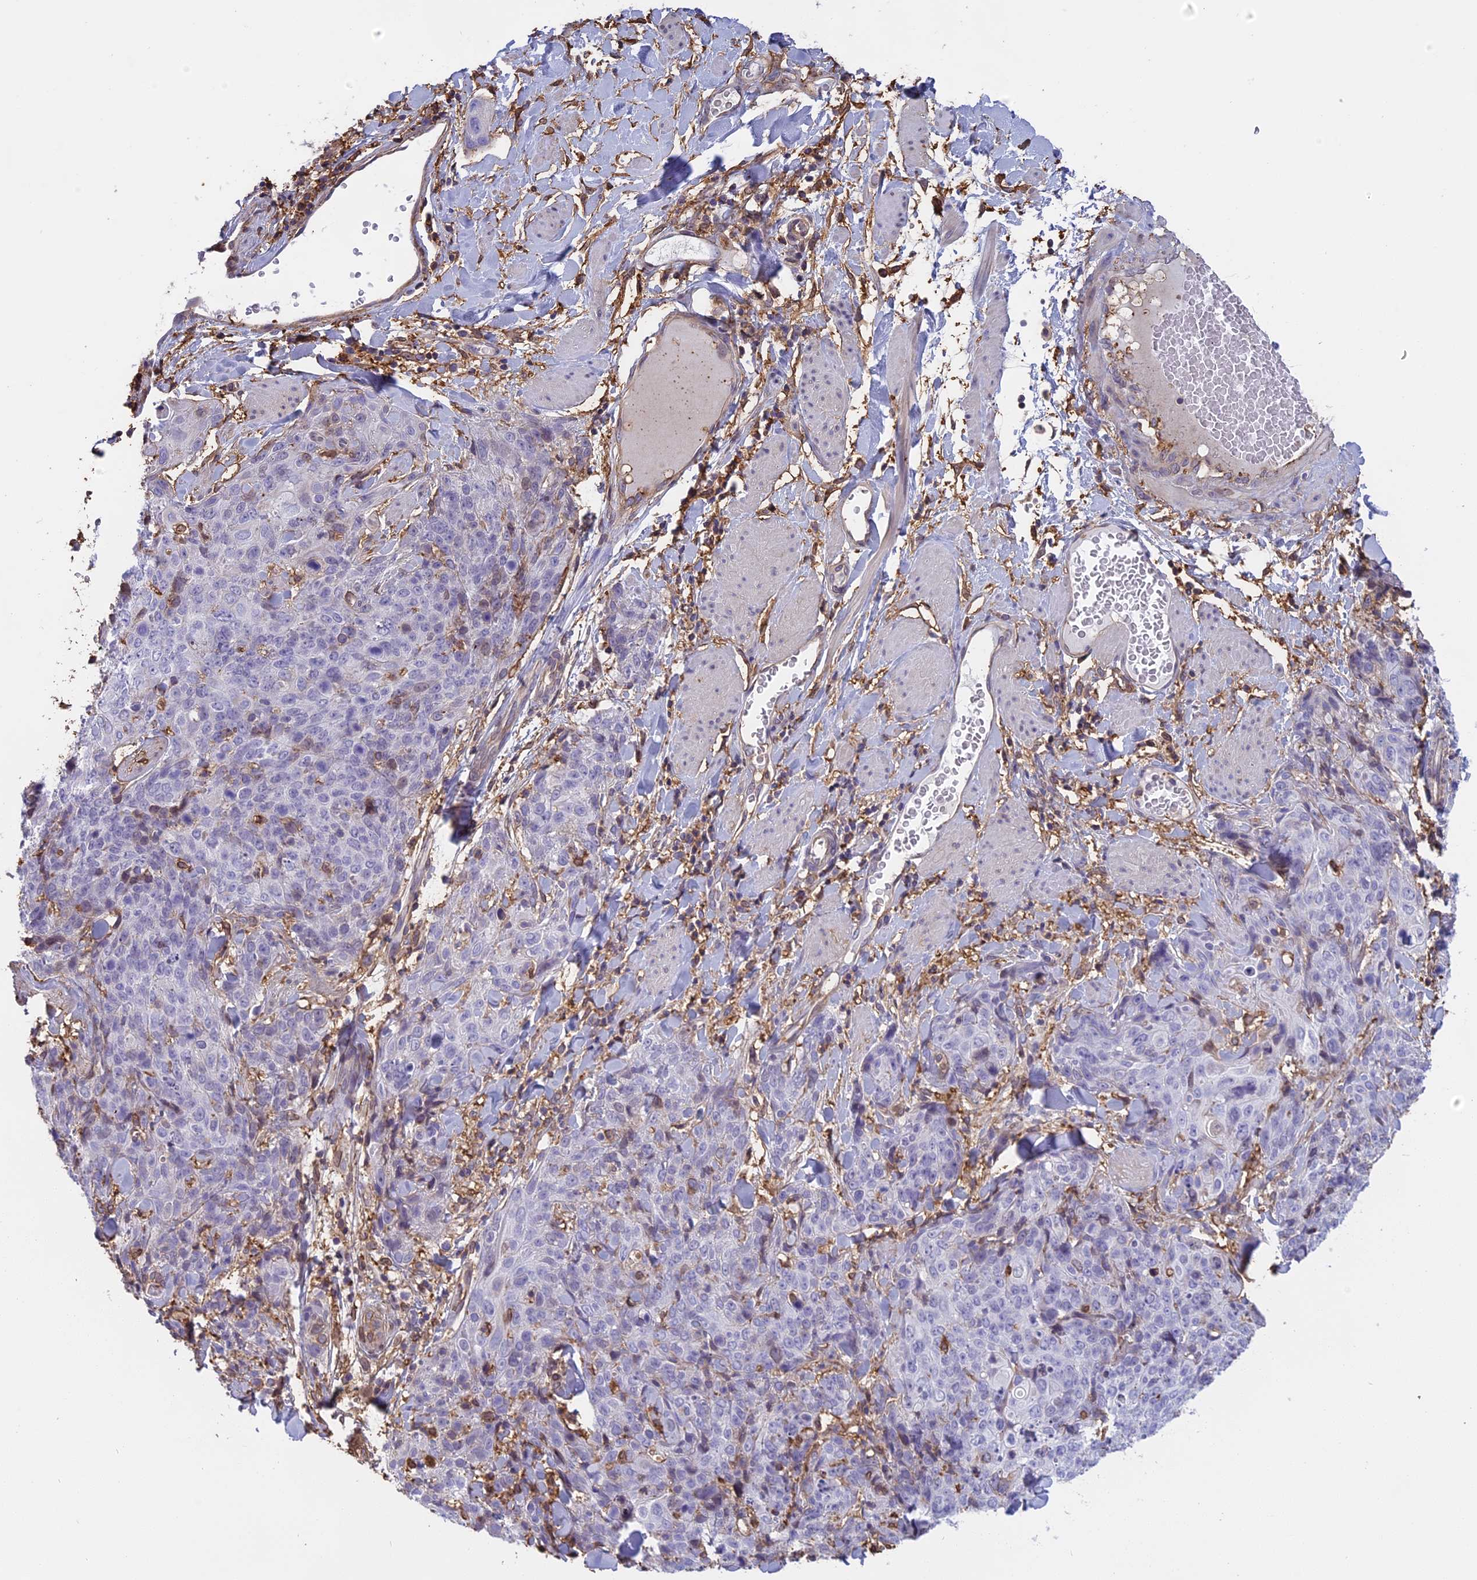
{"staining": {"intensity": "negative", "quantity": "none", "location": "none"}, "tissue": "skin cancer", "cell_type": "Tumor cells", "image_type": "cancer", "snomed": [{"axis": "morphology", "description": "Squamous cell carcinoma, NOS"}, {"axis": "topography", "description": "Skin"}, {"axis": "topography", "description": "Vulva"}], "caption": "IHC photomicrograph of neoplastic tissue: human squamous cell carcinoma (skin) stained with DAB (3,3'-diaminobenzidine) shows no significant protein expression in tumor cells. The staining is performed using DAB brown chromogen with nuclei counter-stained in using hematoxylin.", "gene": "TMEM255B", "patient": {"sex": "female", "age": 85}}